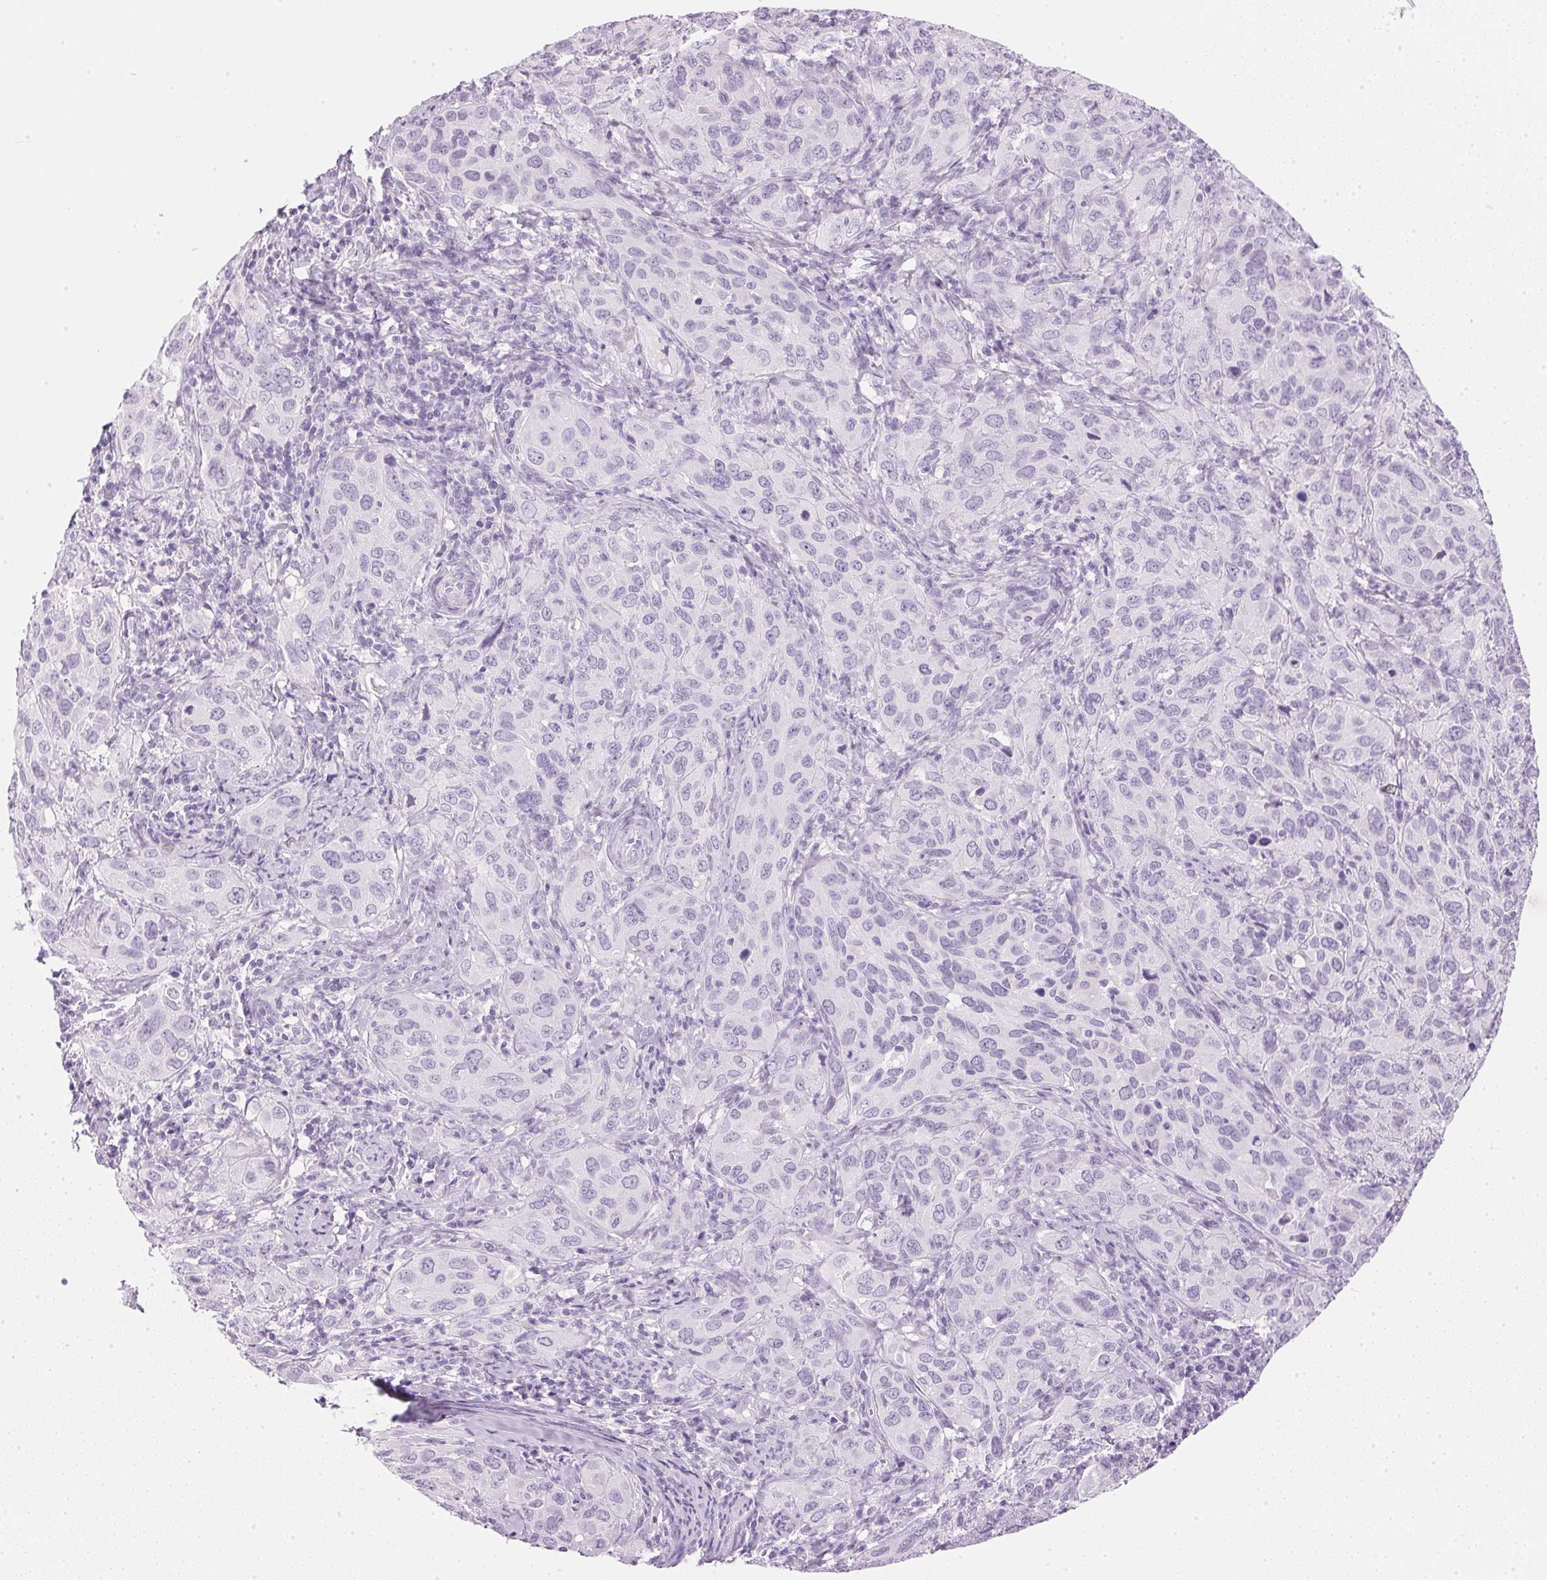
{"staining": {"intensity": "negative", "quantity": "none", "location": "none"}, "tissue": "cervical cancer", "cell_type": "Tumor cells", "image_type": "cancer", "snomed": [{"axis": "morphology", "description": "Normal tissue, NOS"}, {"axis": "morphology", "description": "Squamous cell carcinoma, NOS"}, {"axis": "topography", "description": "Cervix"}], "caption": "An immunohistochemistry photomicrograph of cervical cancer (squamous cell carcinoma) is shown. There is no staining in tumor cells of cervical cancer (squamous cell carcinoma).", "gene": "IGFBP1", "patient": {"sex": "female", "age": 51}}